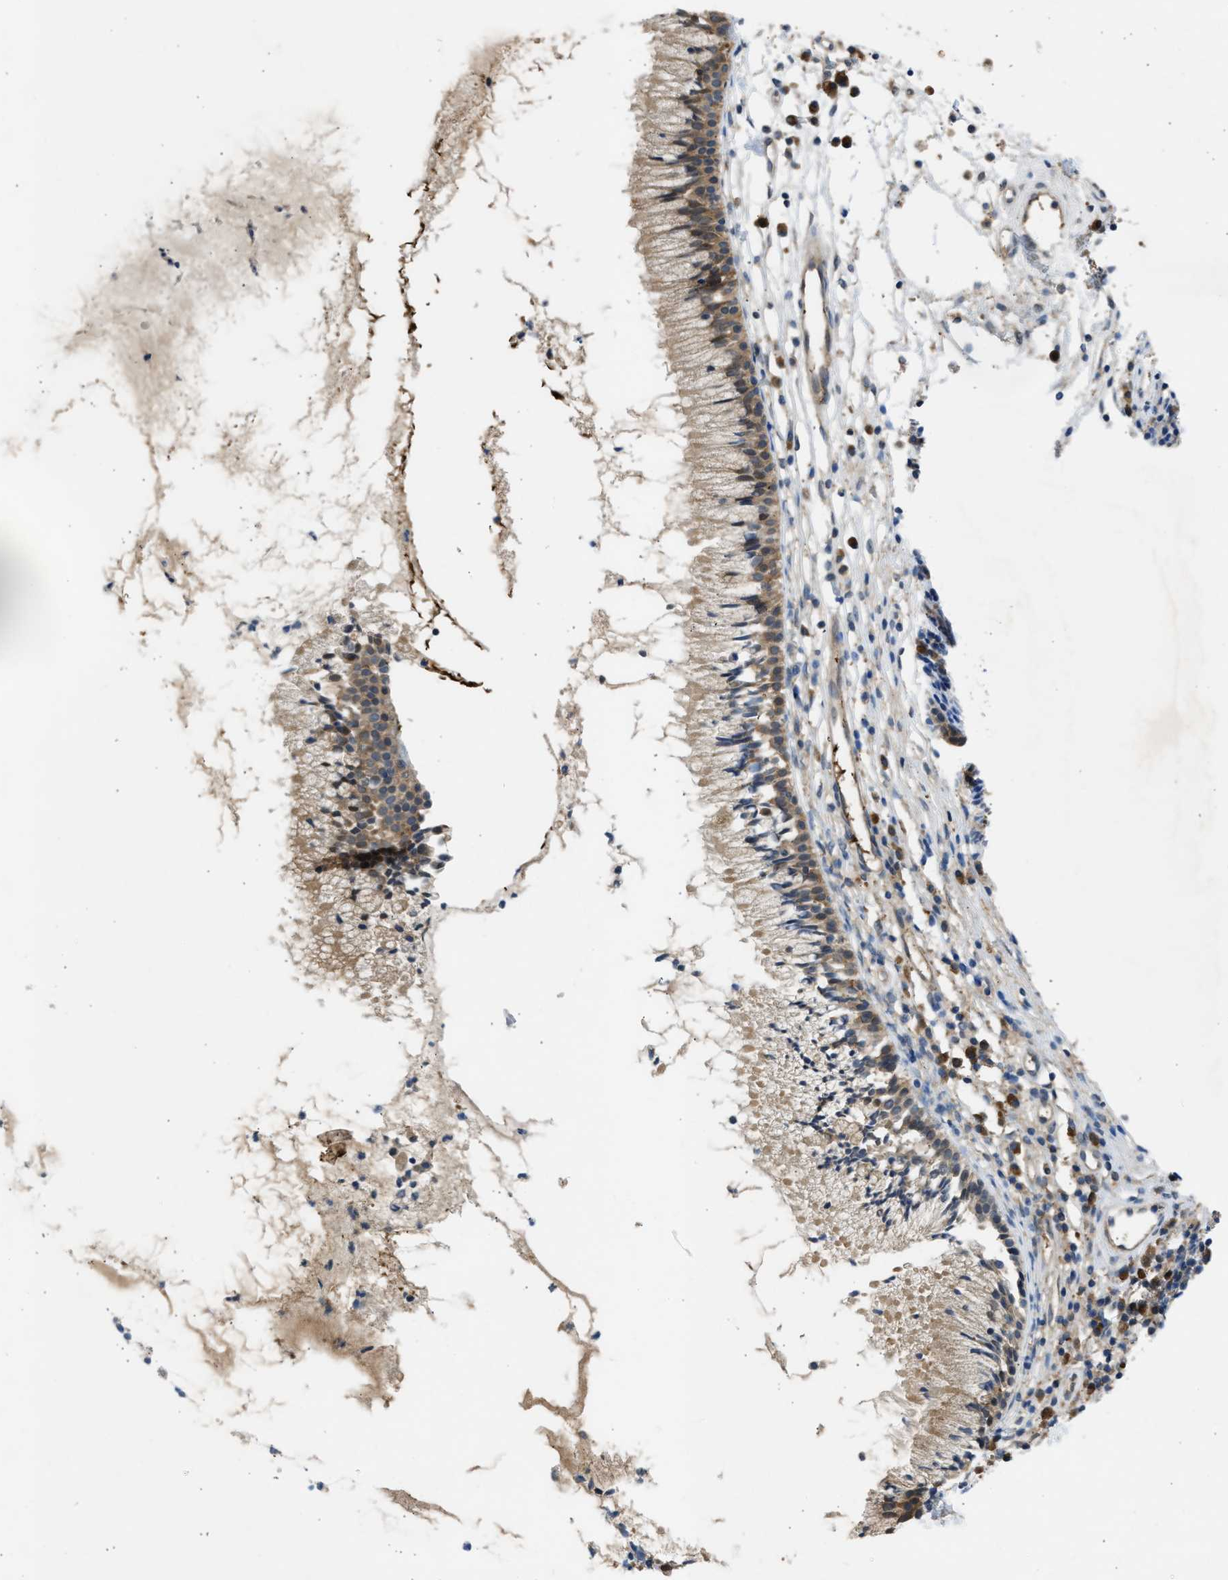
{"staining": {"intensity": "moderate", "quantity": ">75%", "location": "cytoplasmic/membranous"}, "tissue": "nasopharynx", "cell_type": "Respiratory epithelial cells", "image_type": "normal", "snomed": [{"axis": "morphology", "description": "Normal tissue, NOS"}, {"axis": "topography", "description": "Nasopharynx"}], "caption": "Immunohistochemistry of benign nasopharynx shows medium levels of moderate cytoplasmic/membranous staining in about >75% of respiratory epithelial cells.", "gene": "MAPK7", "patient": {"sex": "male", "age": 21}}